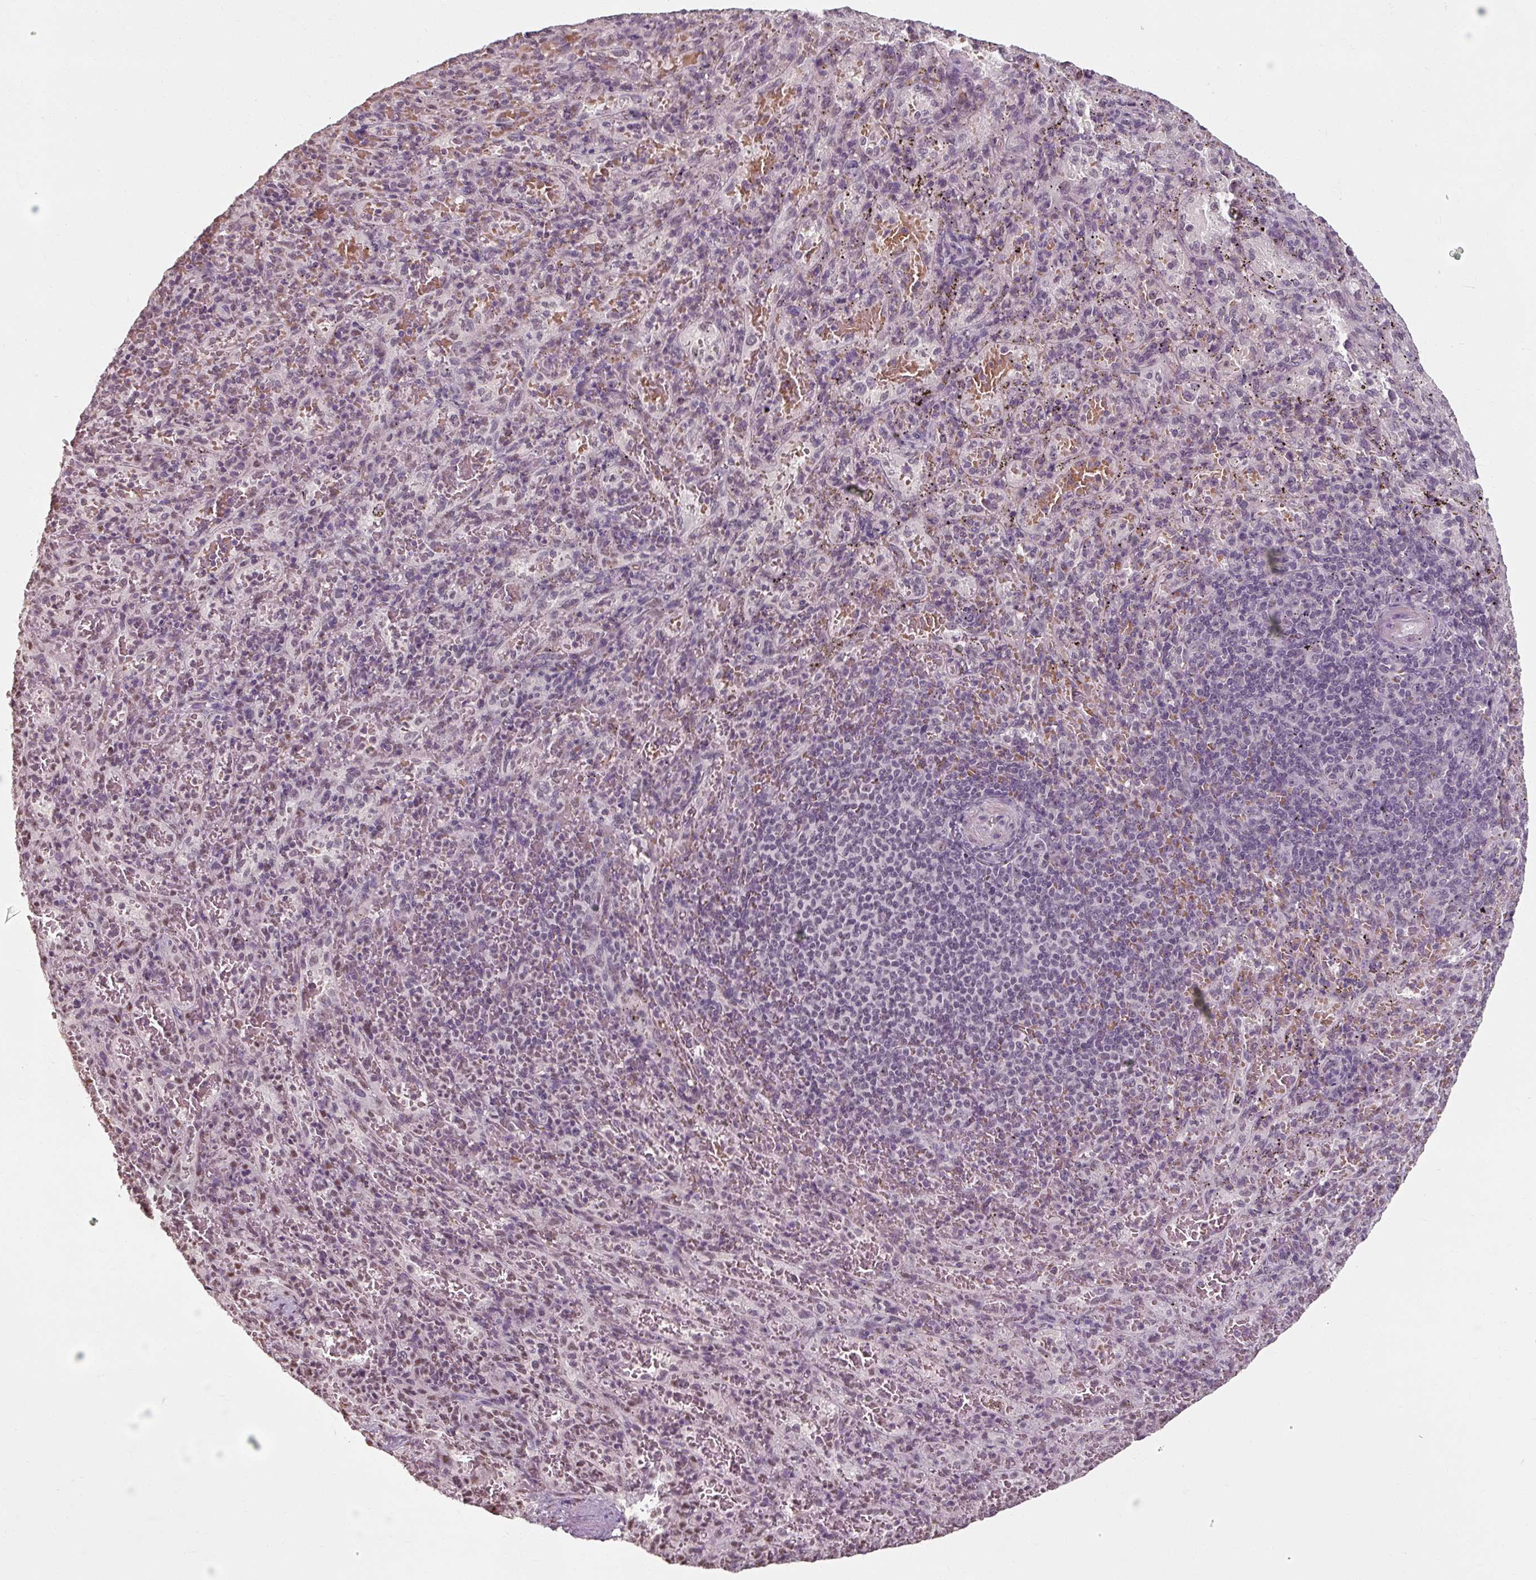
{"staining": {"intensity": "moderate", "quantity": "25%-75%", "location": "nuclear"}, "tissue": "spleen", "cell_type": "Cells in red pulp", "image_type": "normal", "snomed": [{"axis": "morphology", "description": "Normal tissue, NOS"}, {"axis": "topography", "description": "Spleen"}], "caption": "Moderate nuclear positivity for a protein is appreciated in about 25%-75% of cells in red pulp of normal spleen using immunohistochemistry (IHC).", "gene": "ENSG00000291316", "patient": {"sex": "male", "age": 57}}